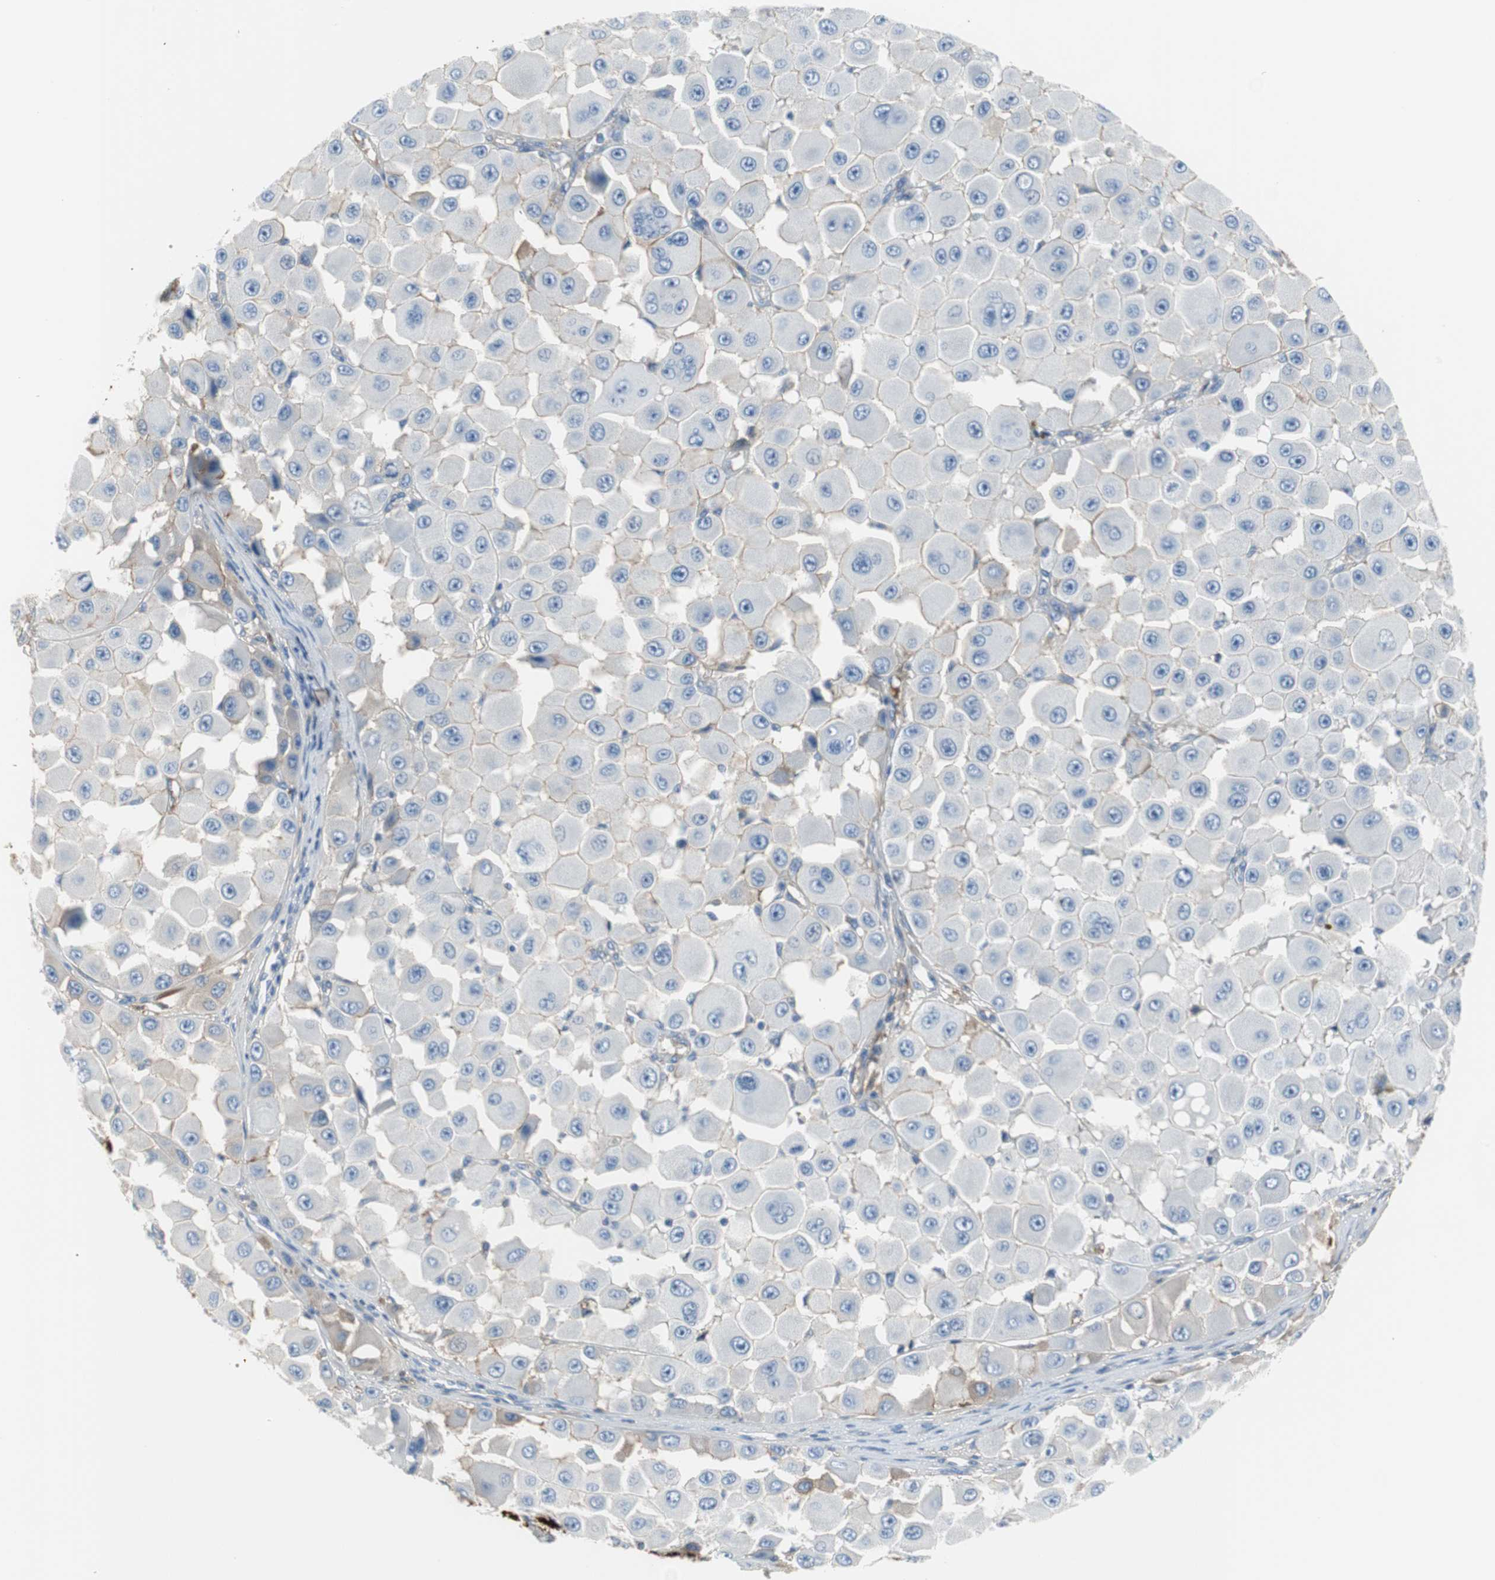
{"staining": {"intensity": "moderate", "quantity": "<25%", "location": "cytoplasmic/membranous"}, "tissue": "melanoma", "cell_type": "Tumor cells", "image_type": "cancer", "snomed": [{"axis": "morphology", "description": "Malignant melanoma, NOS"}, {"axis": "topography", "description": "Skin"}], "caption": "IHC image of neoplastic tissue: malignant melanoma stained using immunohistochemistry (IHC) reveals low levels of moderate protein expression localized specifically in the cytoplasmic/membranous of tumor cells, appearing as a cytoplasmic/membranous brown color.", "gene": "APCS", "patient": {"sex": "female", "age": 81}}